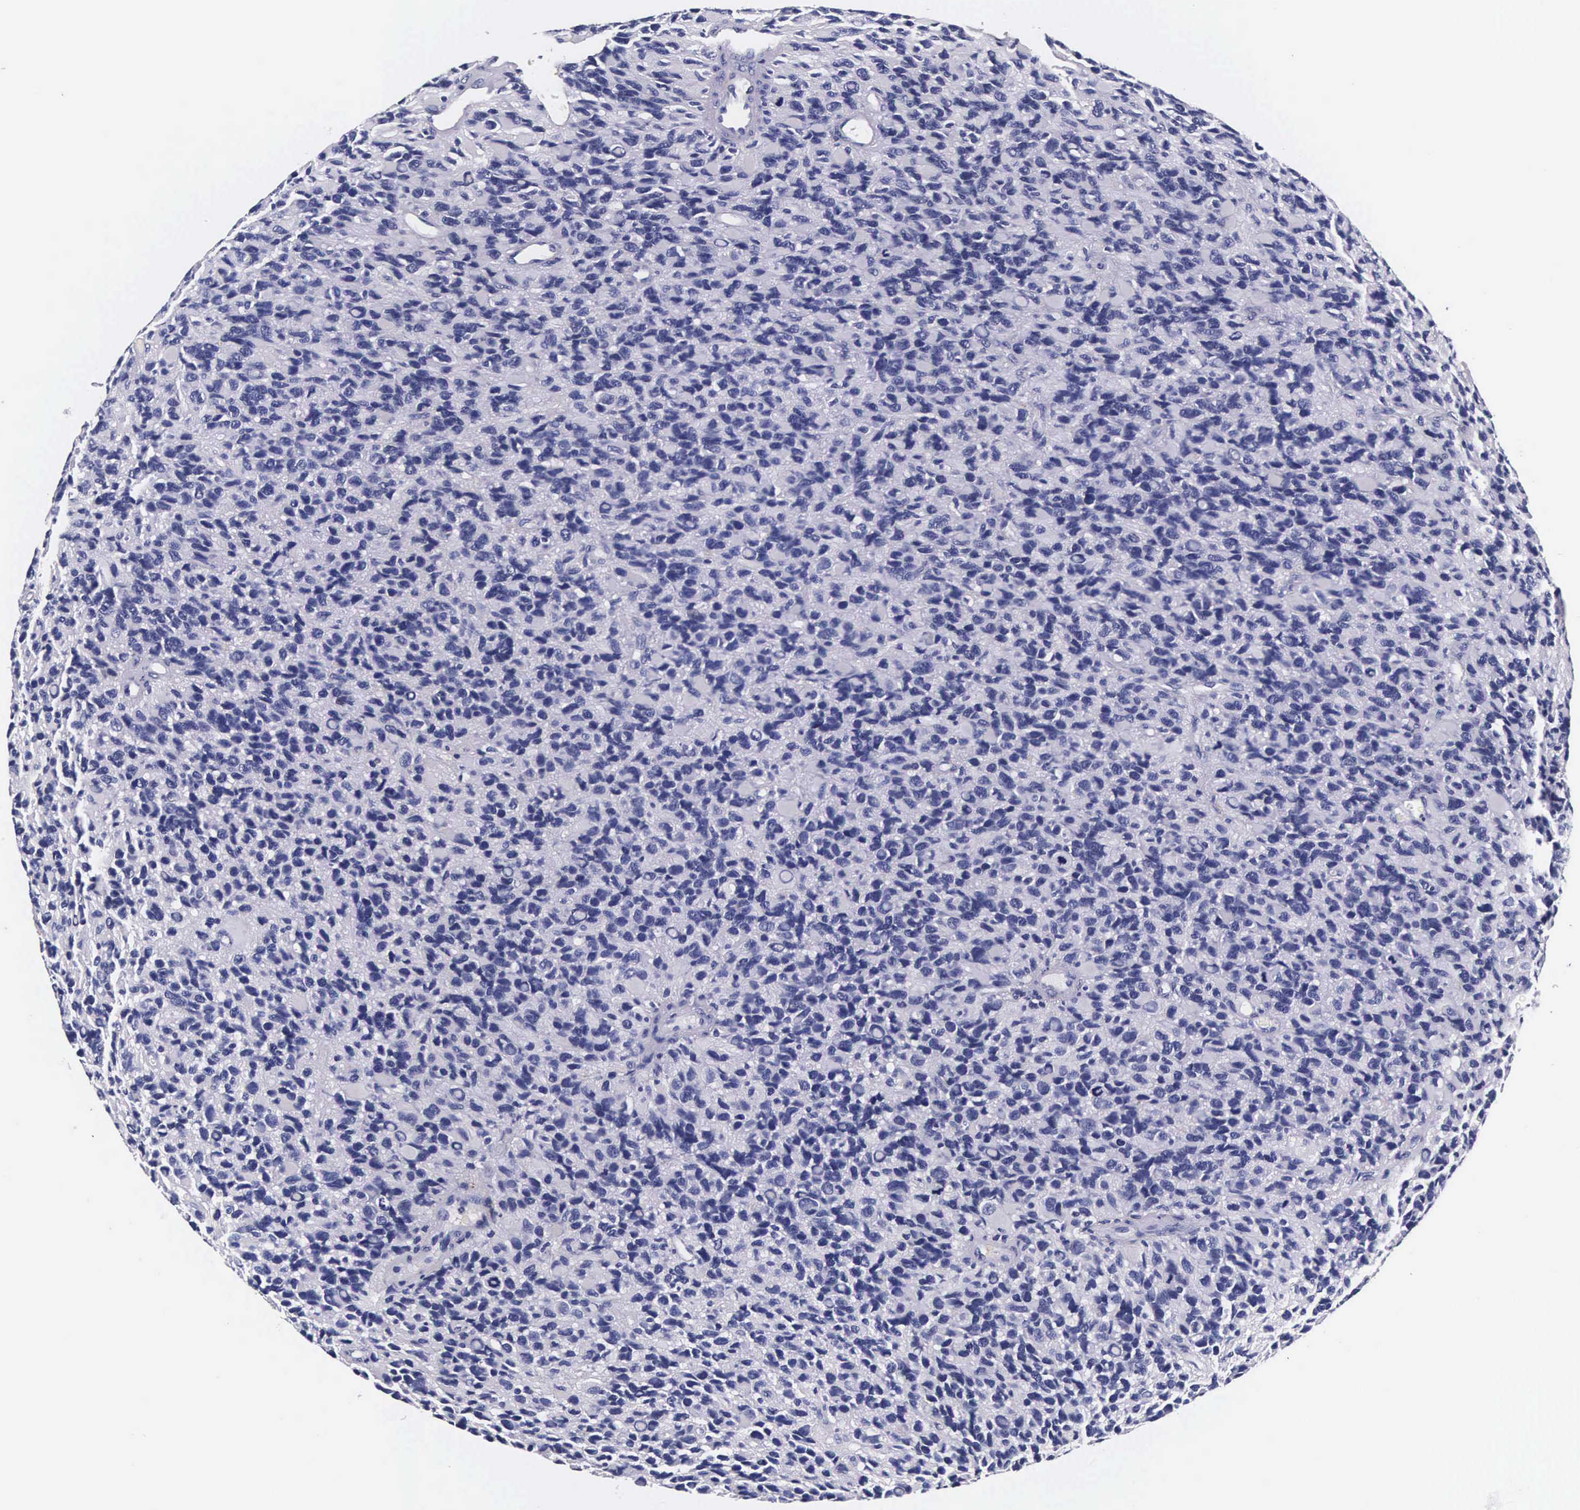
{"staining": {"intensity": "negative", "quantity": "none", "location": "none"}, "tissue": "glioma", "cell_type": "Tumor cells", "image_type": "cancer", "snomed": [{"axis": "morphology", "description": "Glioma, malignant, High grade"}, {"axis": "topography", "description": "Brain"}], "caption": "Tumor cells are negative for brown protein staining in malignant glioma (high-grade).", "gene": "CTSB", "patient": {"sex": "male", "age": 77}}